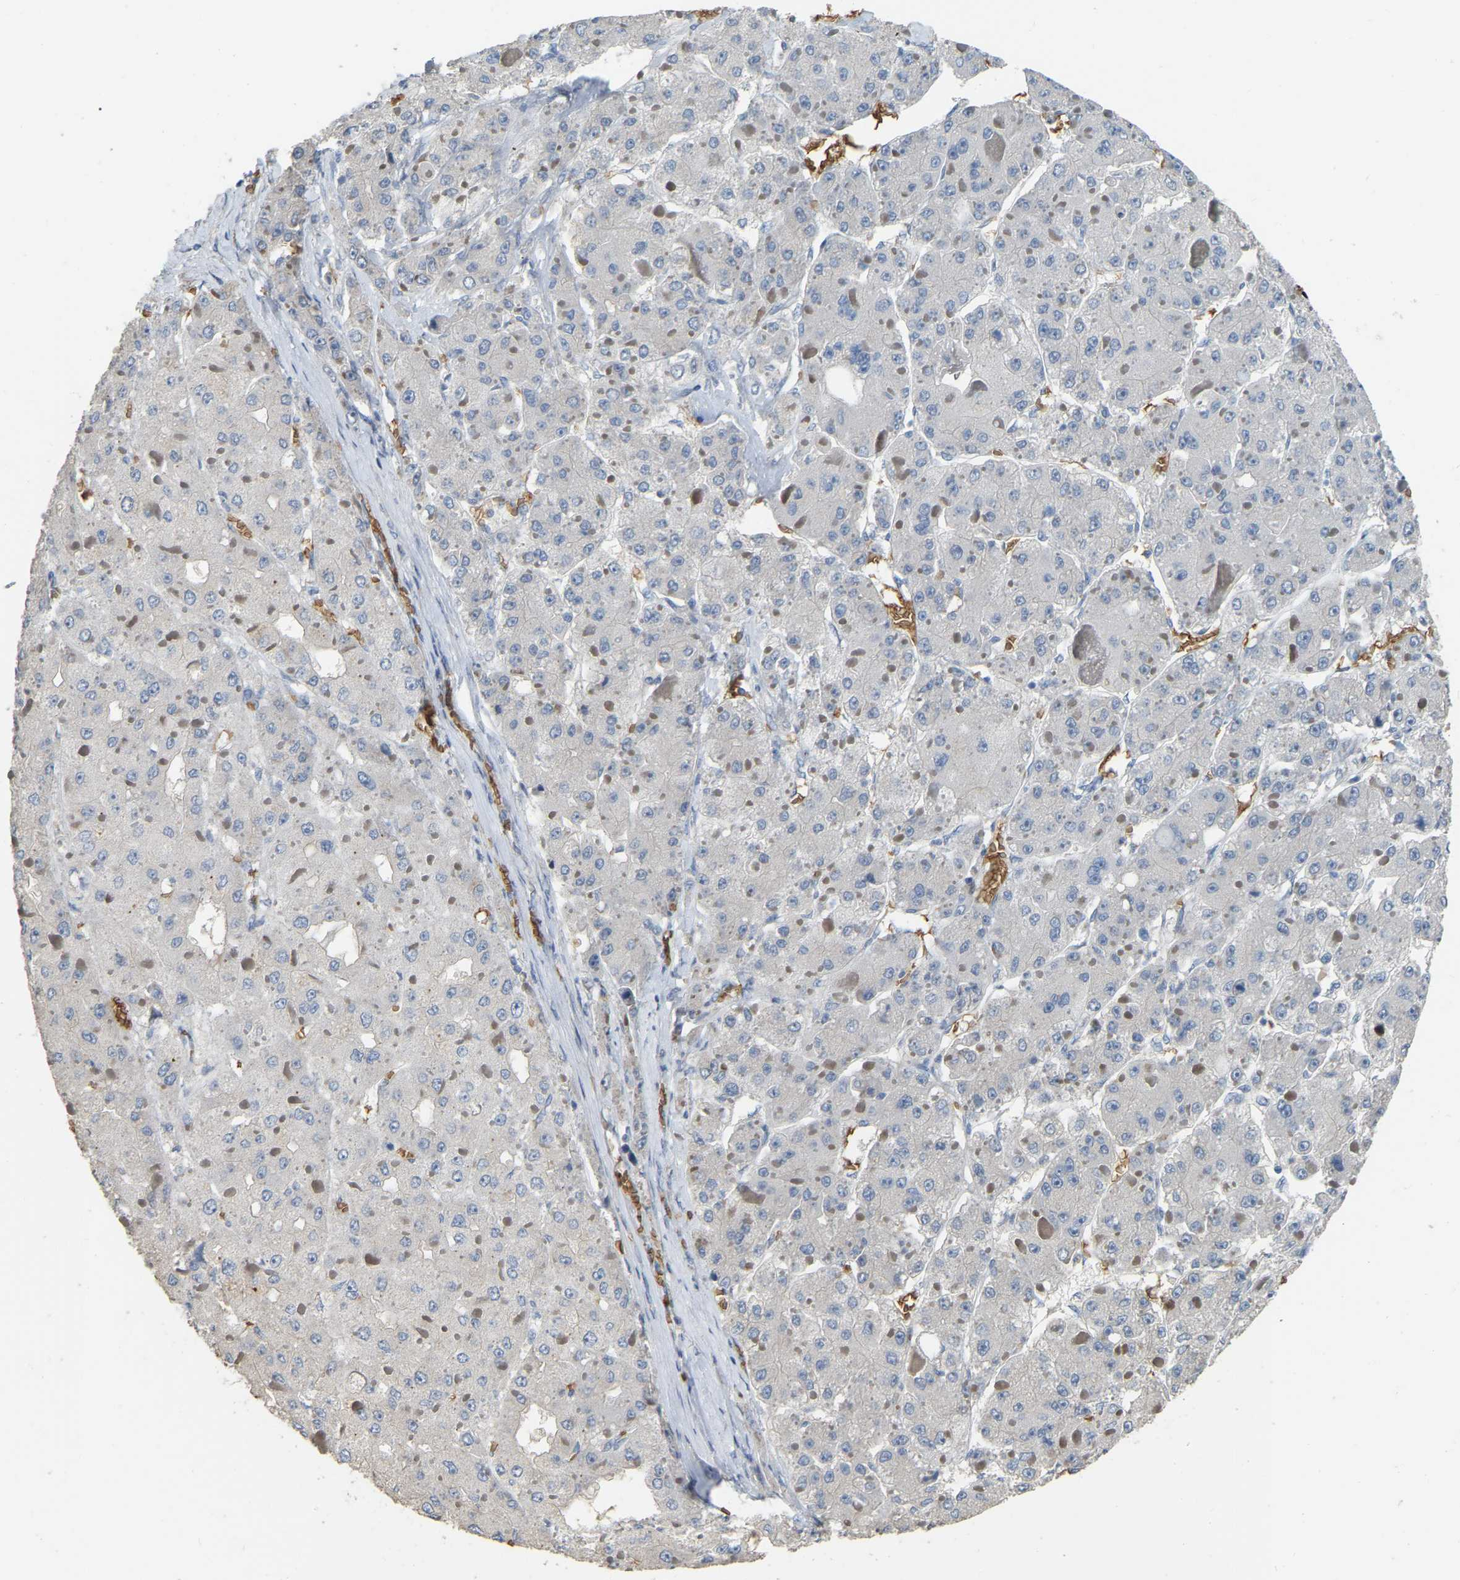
{"staining": {"intensity": "negative", "quantity": "none", "location": "none"}, "tissue": "liver cancer", "cell_type": "Tumor cells", "image_type": "cancer", "snomed": [{"axis": "morphology", "description": "Carcinoma, Hepatocellular, NOS"}, {"axis": "topography", "description": "Liver"}], "caption": "The micrograph shows no significant staining in tumor cells of hepatocellular carcinoma (liver). (DAB immunohistochemistry (IHC) visualized using brightfield microscopy, high magnification).", "gene": "CFAP298", "patient": {"sex": "female", "age": 73}}